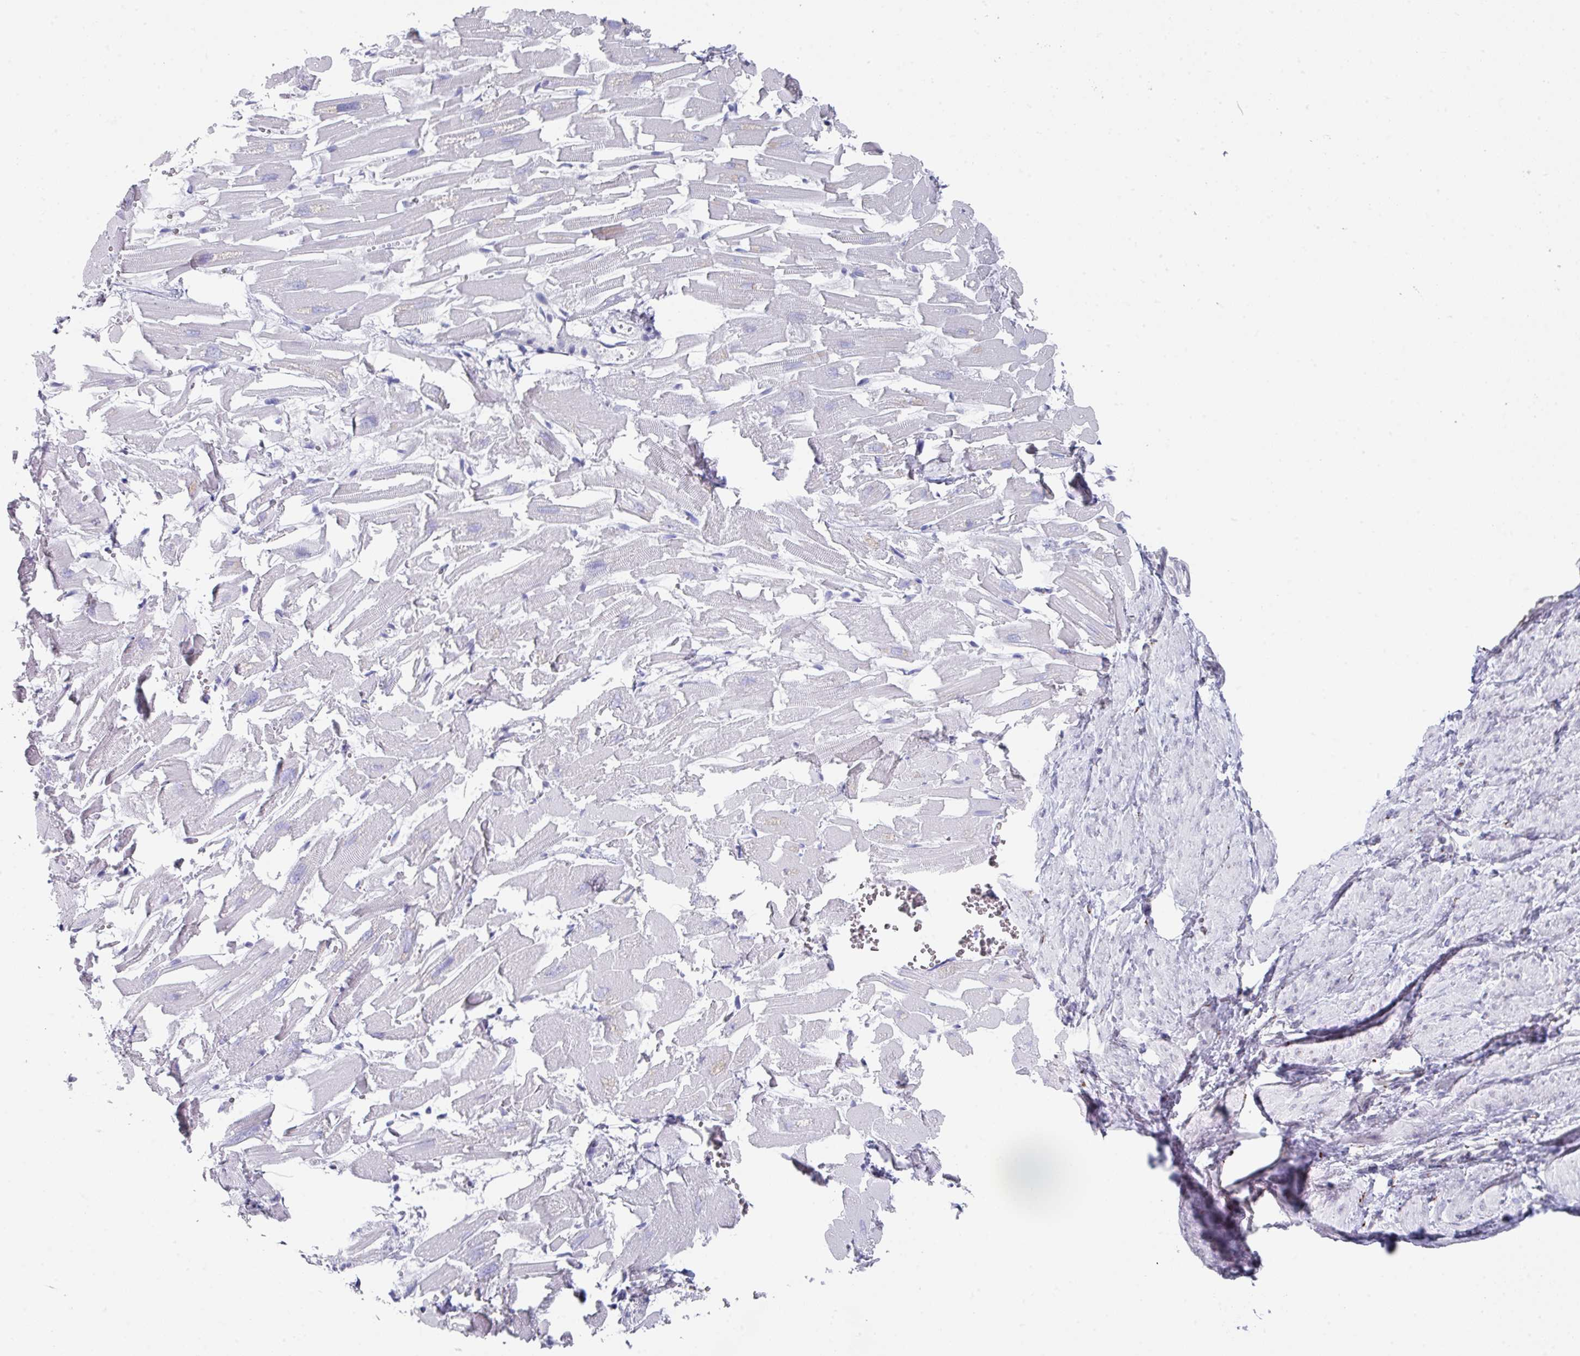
{"staining": {"intensity": "negative", "quantity": "none", "location": "none"}, "tissue": "heart muscle", "cell_type": "Cardiomyocytes", "image_type": "normal", "snomed": [{"axis": "morphology", "description": "Normal tissue, NOS"}, {"axis": "topography", "description": "Heart"}], "caption": "Cardiomyocytes are negative for brown protein staining in unremarkable heart muscle. The staining is performed using DAB (3,3'-diaminobenzidine) brown chromogen with nuclei counter-stained in using hematoxylin.", "gene": "VKORC1L1", "patient": {"sex": "female", "age": 64}}